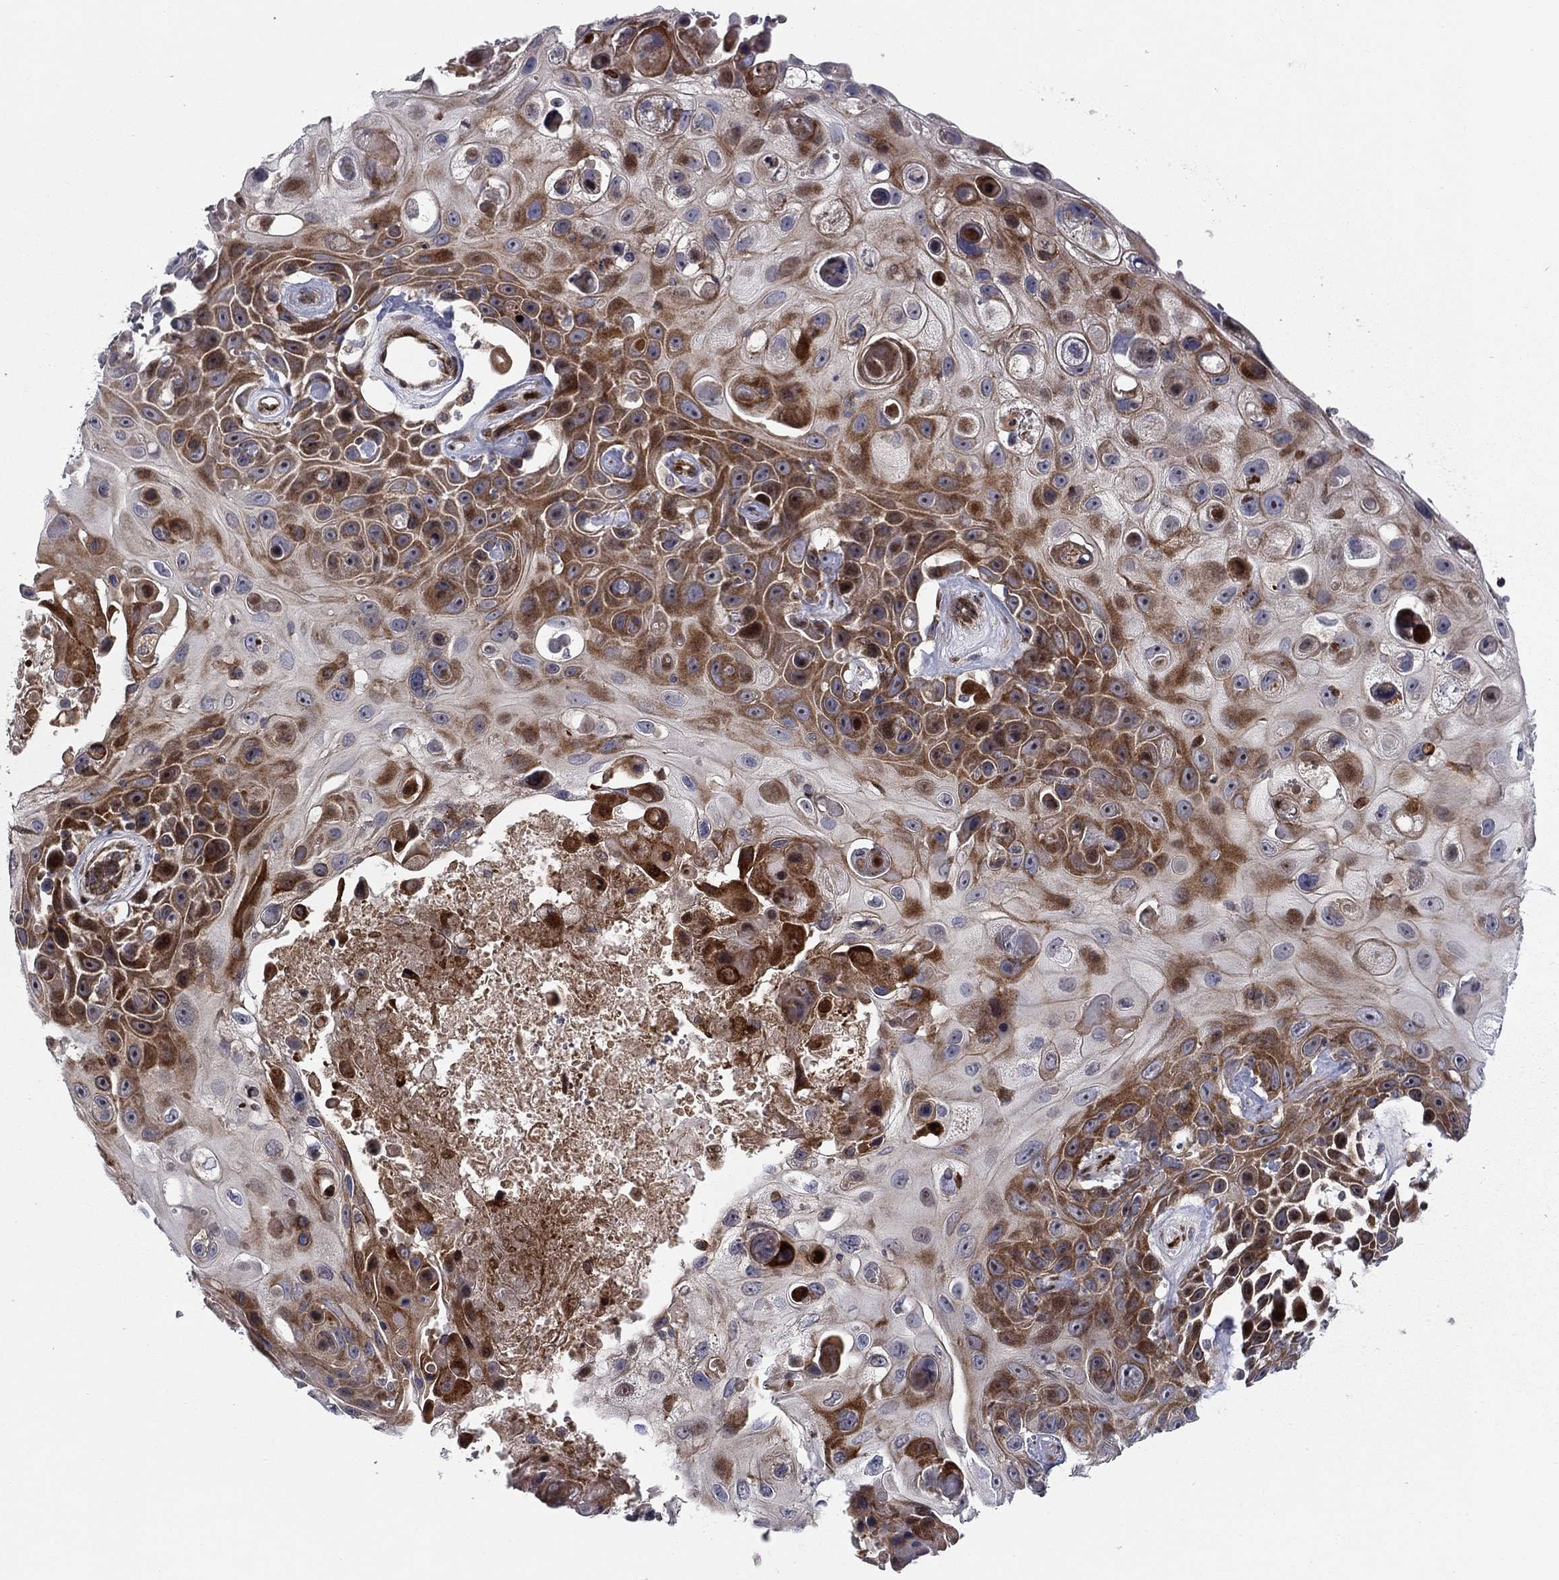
{"staining": {"intensity": "moderate", "quantity": "25%-75%", "location": "cytoplasmic/membranous"}, "tissue": "skin cancer", "cell_type": "Tumor cells", "image_type": "cancer", "snomed": [{"axis": "morphology", "description": "Squamous cell carcinoma, NOS"}, {"axis": "topography", "description": "Skin"}], "caption": "Brown immunohistochemical staining in skin cancer (squamous cell carcinoma) demonstrates moderate cytoplasmic/membranous staining in about 25%-75% of tumor cells.", "gene": "MIOS", "patient": {"sex": "male", "age": 82}}